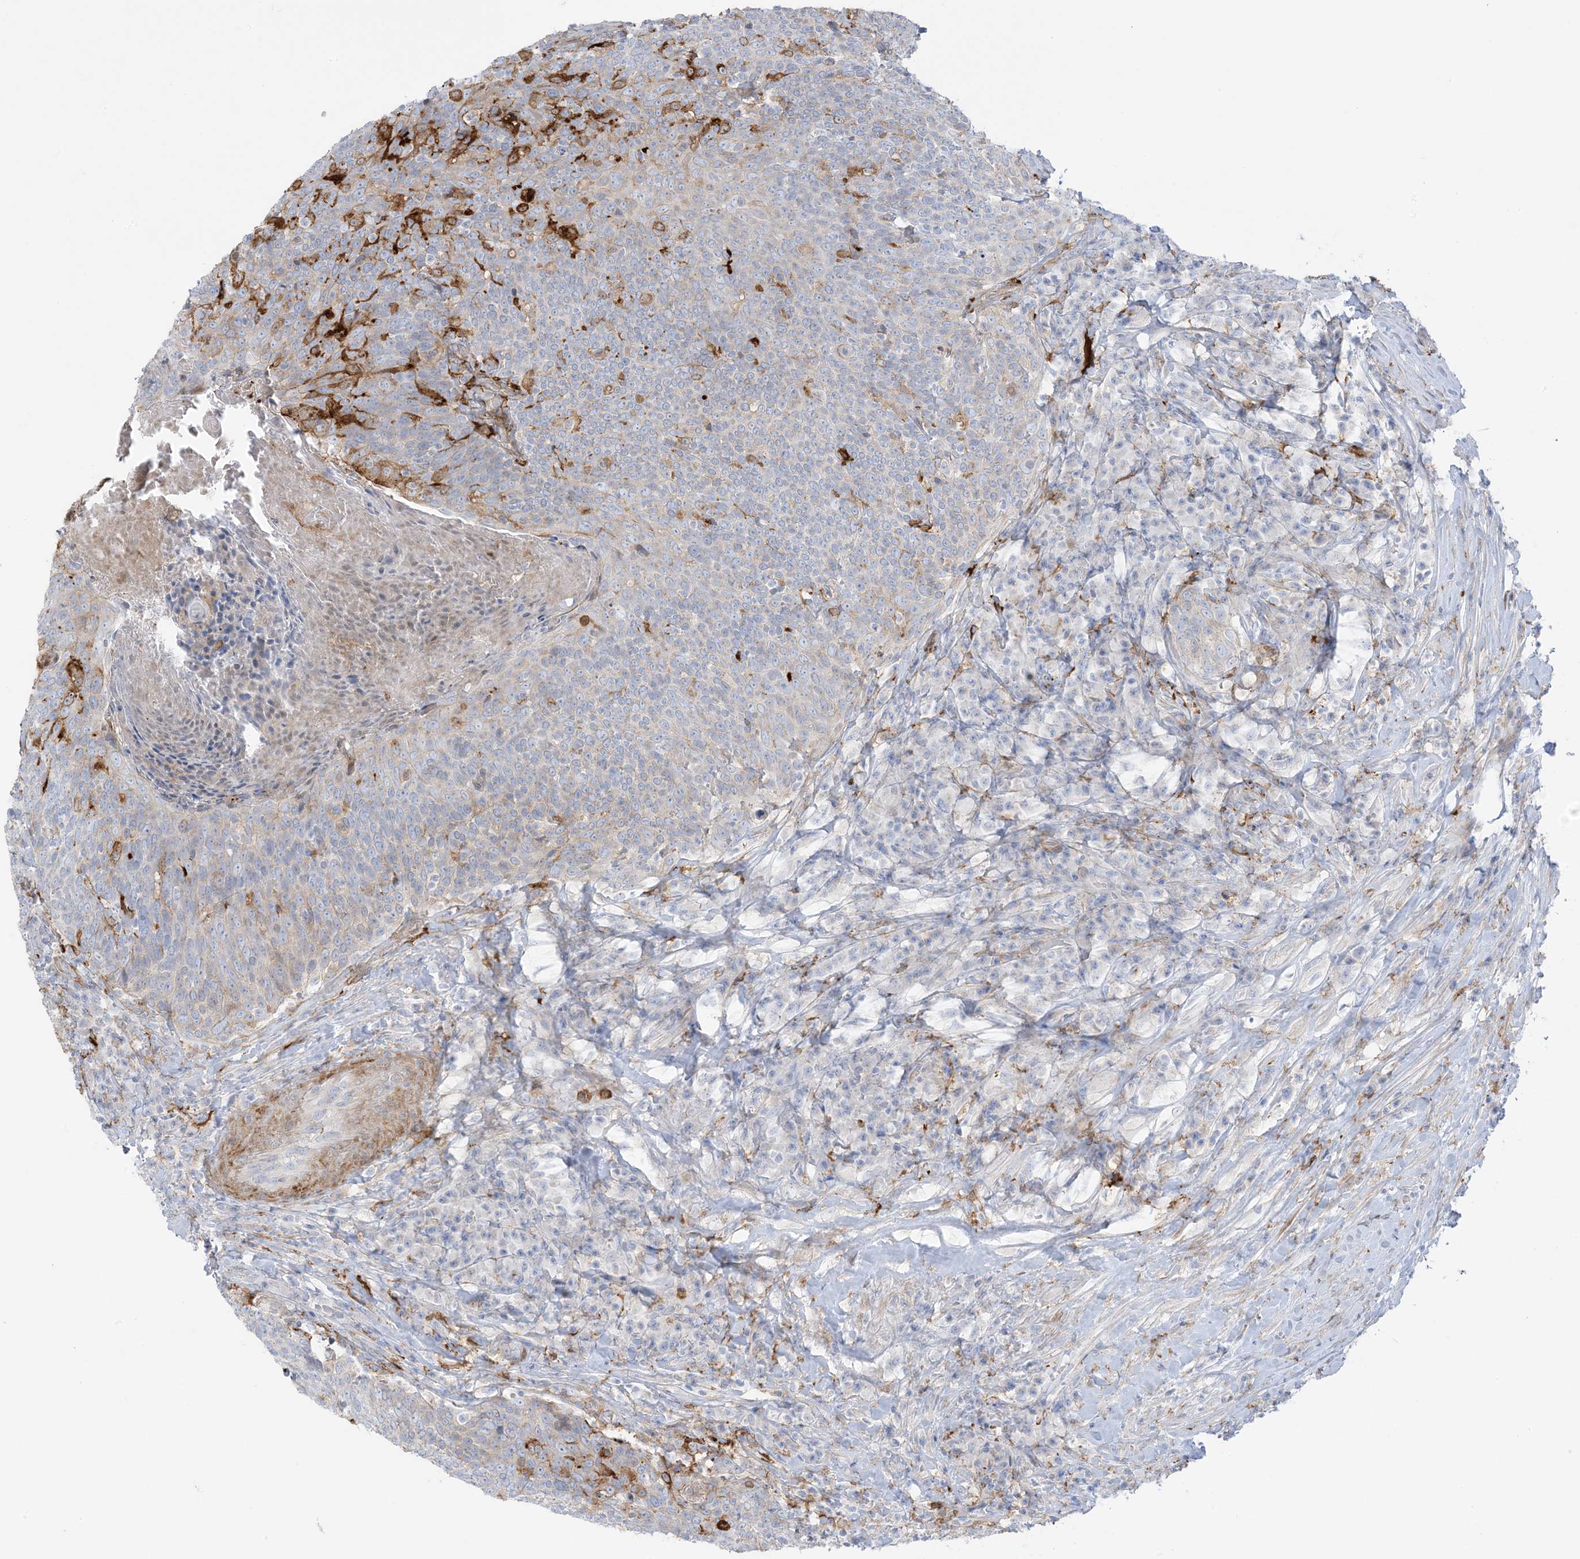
{"staining": {"intensity": "negative", "quantity": "none", "location": "none"}, "tissue": "head and neck cancer", "cell_type": "Tumor cells", "image_type": "cancer", "snomed": [{"axis": "morphology", "description": "Squamous cell carcinoma, NOS"}, {"axis": "morphology", "description": "Squamous cell carcinoma, metastatic, NOS"}, {"axis": "topography", "description": "Lymph node"}, {"axis": "topography", "description": "Head-Neck"}], "caption": "This is an immunohistochemistry (IHC) histopathology image of head and neck squamous cell carcinoma. There is no expression in tumor cells.", "gene": "ICMT", "patient": {"sex": "male", "age": 62}}